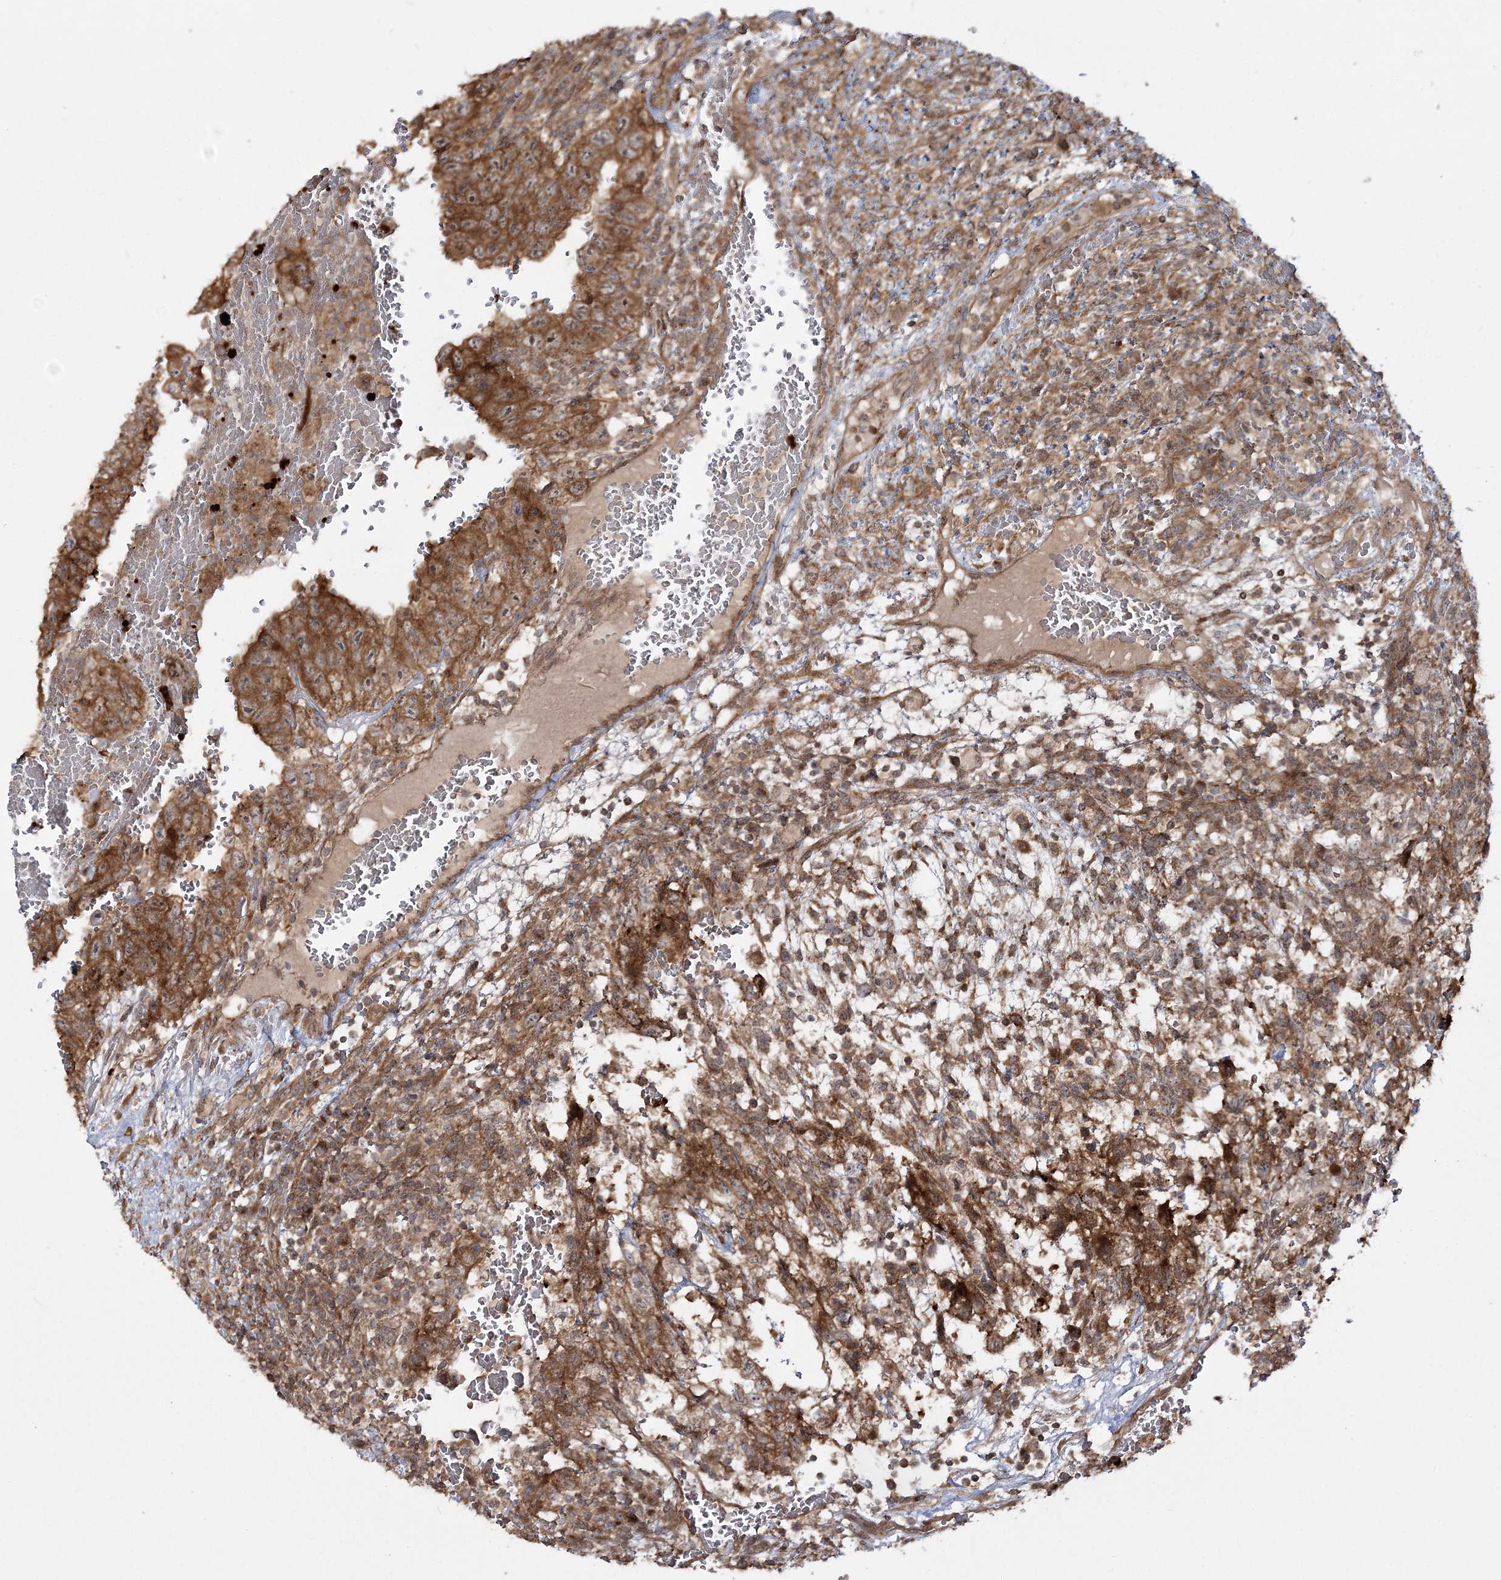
{"staining": {"intensity": "strong", "quantity": ">75%", "location": "cytoplasmic/membranous"}, "tissue": "testis cancer", "cell_type": "Tumor cells", "image_type": "cancer", "snomed": [{"axis": "morphology", "description": "Carcinoma, Embryonal, NOS"}, {"axis": "topography", "description": "Testis"}], "caption": "Testis cancer (embryonal carcinoma) stained with a protein marker demonstrates strong staining in tumor cells.", "gene": "MOCS2", "patient": {"sex": "male", "age": 36}}